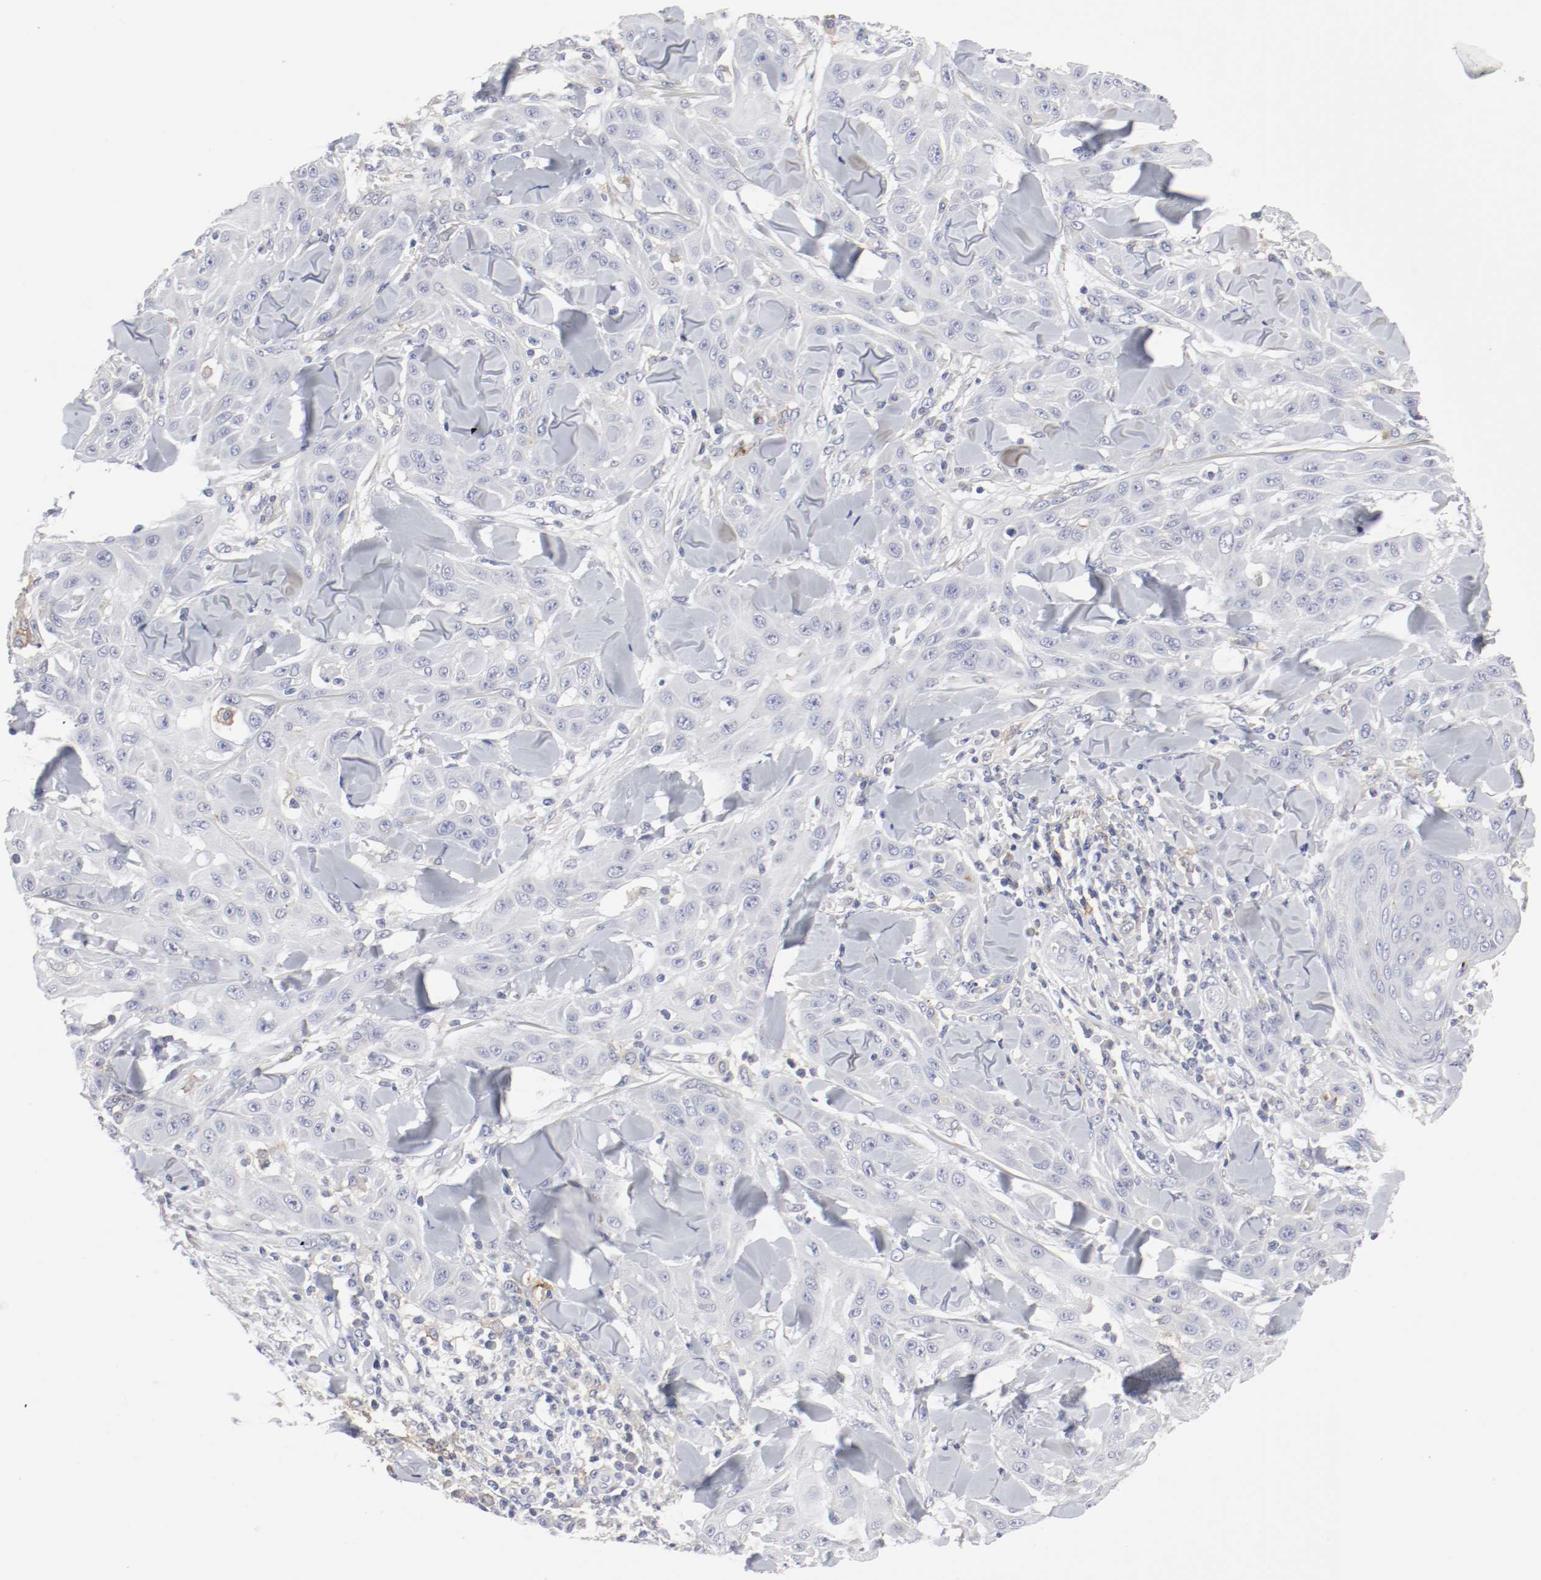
{"staining": {"intensity": "negative", "quantity": "none", "location": "none"}, "tissue": "skin cancer", "cell_type": "Tumor cells", "image_type": "cancer", "snomed": [{"axis": "morphology", "description": "Squamous cell carcinoma, NOS"}, {"axis": "topography", "description": "Skin"}], "caption": "This is a photomicrograph of IHC staining of skin cancer (squamous cell carcinoma), which shows no positivity in tumor cells.", "gene": "ITGAX", "patient": {"sex": "male", "age": 24}}